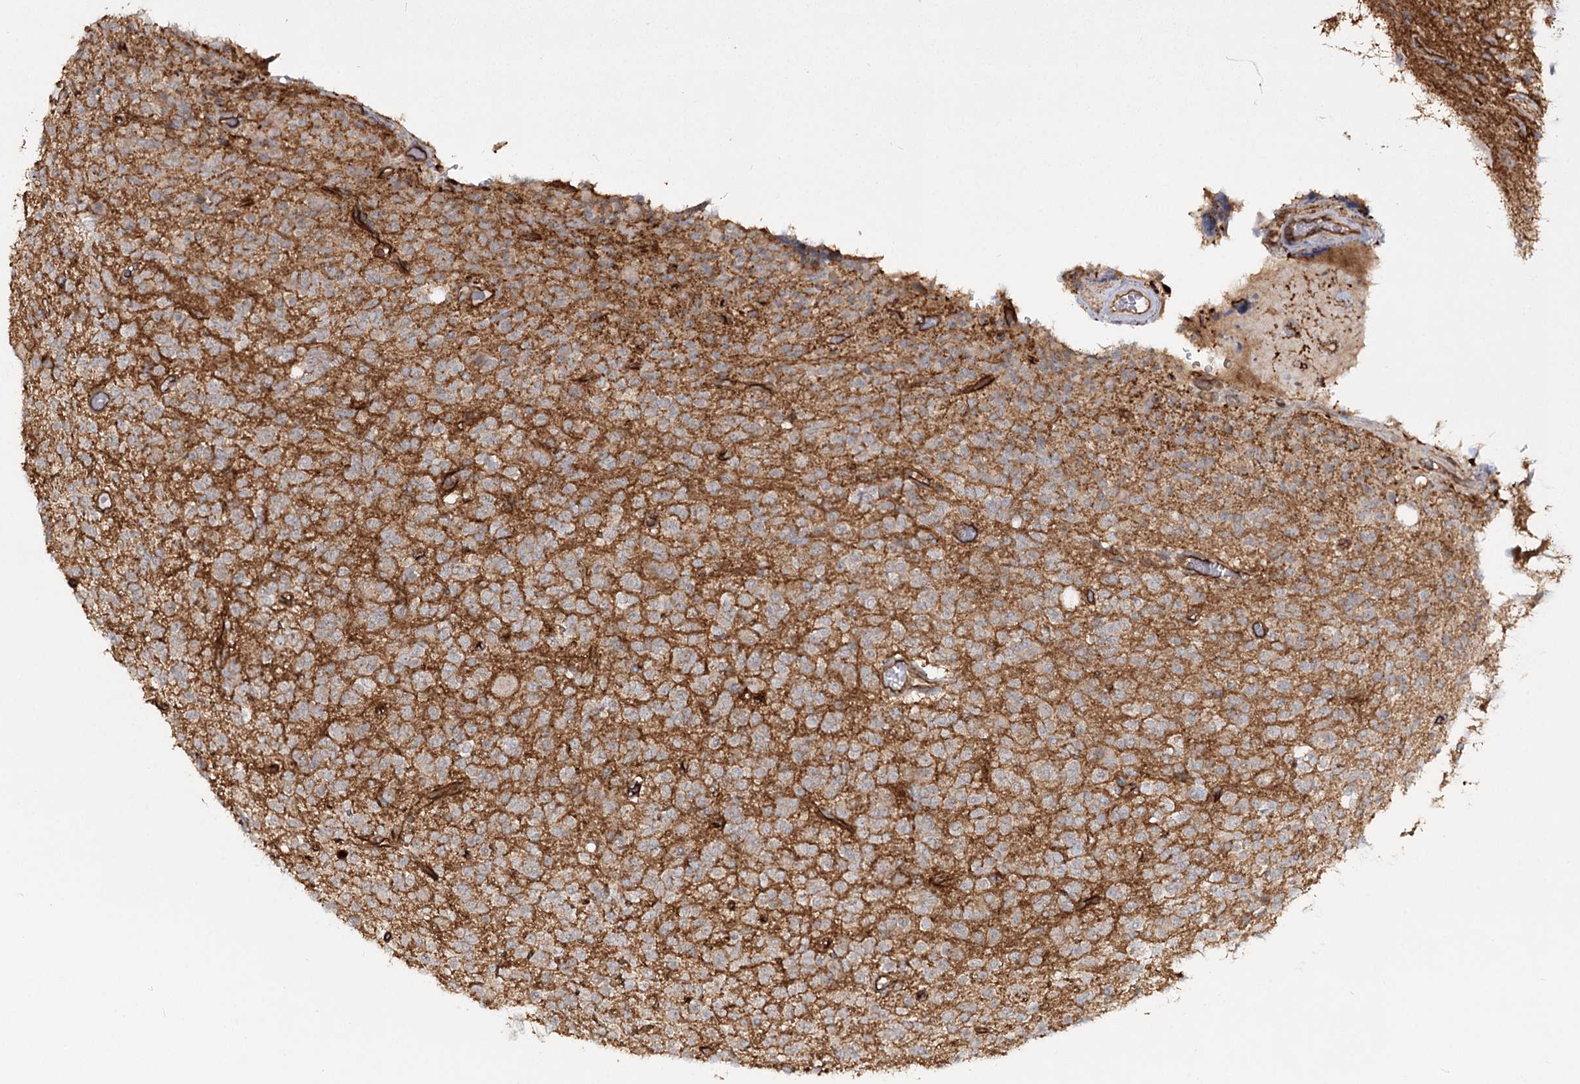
{"staining": {"intensity": "moderate", "quantity": ">75%", "location": "cytoplasmic/membranous"}, "tissue": "glioma", "cell_type": "Tumor cells", "image_type": "cancer", "snomed": [{"axis": "morphology", "description": "Glioma, malignant, High grade"}, {"axis": "topography", "description": "Brain"}], "caption": "The immunohistochemical stain labels moderate cytoplasmic/membranous staining in tumor cells of malignant high-grade glioma tissue. The staining was performed using DAB to visualize the protein expression in brown, while the nuclei were stained in blue with hematoxylin (Magnification: 20x).", "gene": "RPP14", "patient": {"sex": "male", "age": 34}}